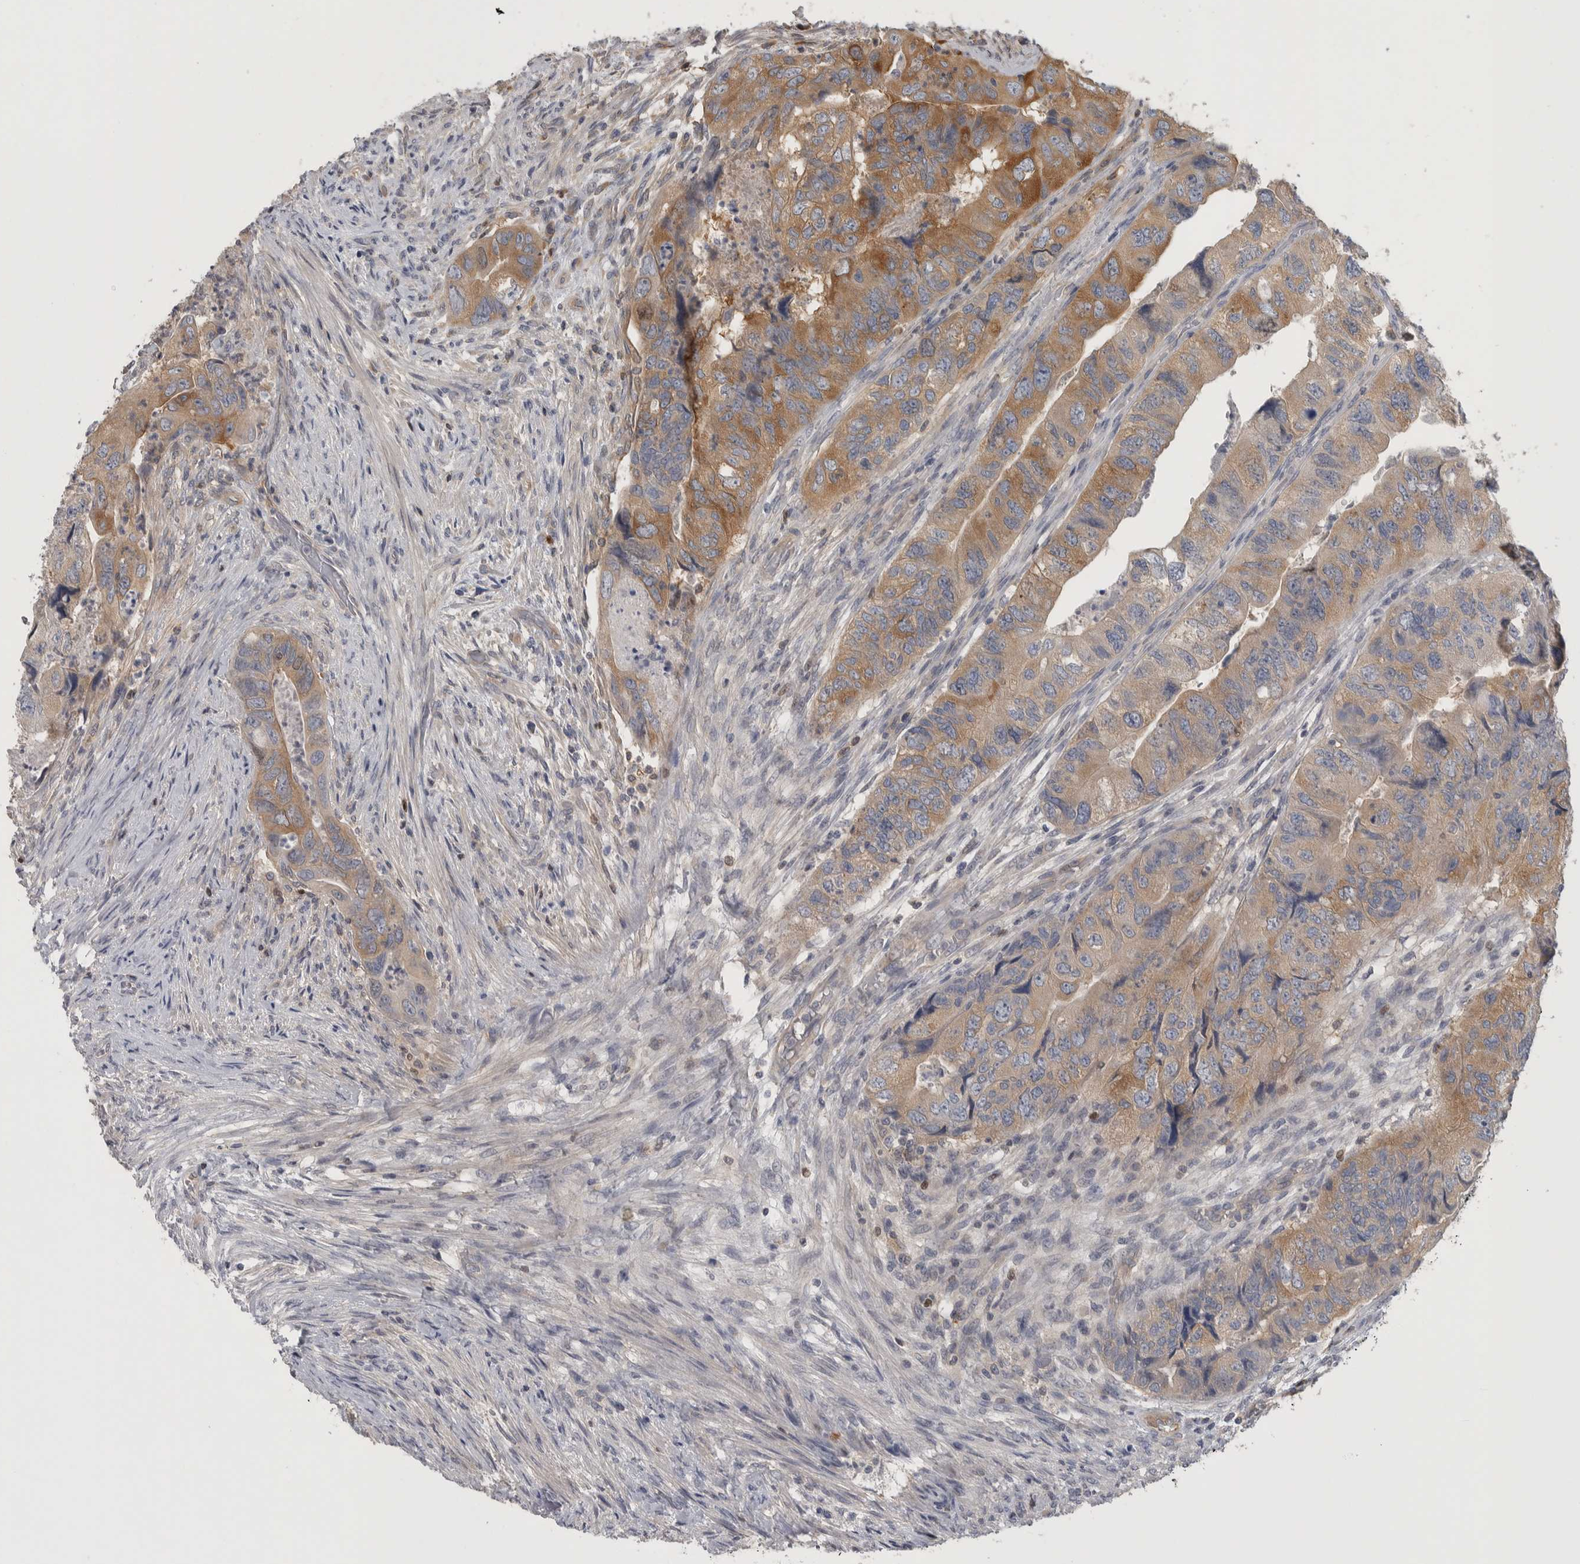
{"staining": {"intensity": "strong", "quantity": "25%-75%", "location": "cytoplasmic/membranous"}, "tissue": "colorectal cancer", "cell_type": "Tumor cells", "image_type": "cancer", "snomed": [{"axis": "morphology", "description": "Adenocarcinoma, NOS"}, {"axis": "topography", "description": "Rectum"}], "caption": "The immunohistochemical stain highlights strong cytoplasmic/membranous positivity in tumor cells of adenocarcinoma (colorectal) tissue.", "gene": "NFKB2", "patient": {"sex": "male", "age": 63}}